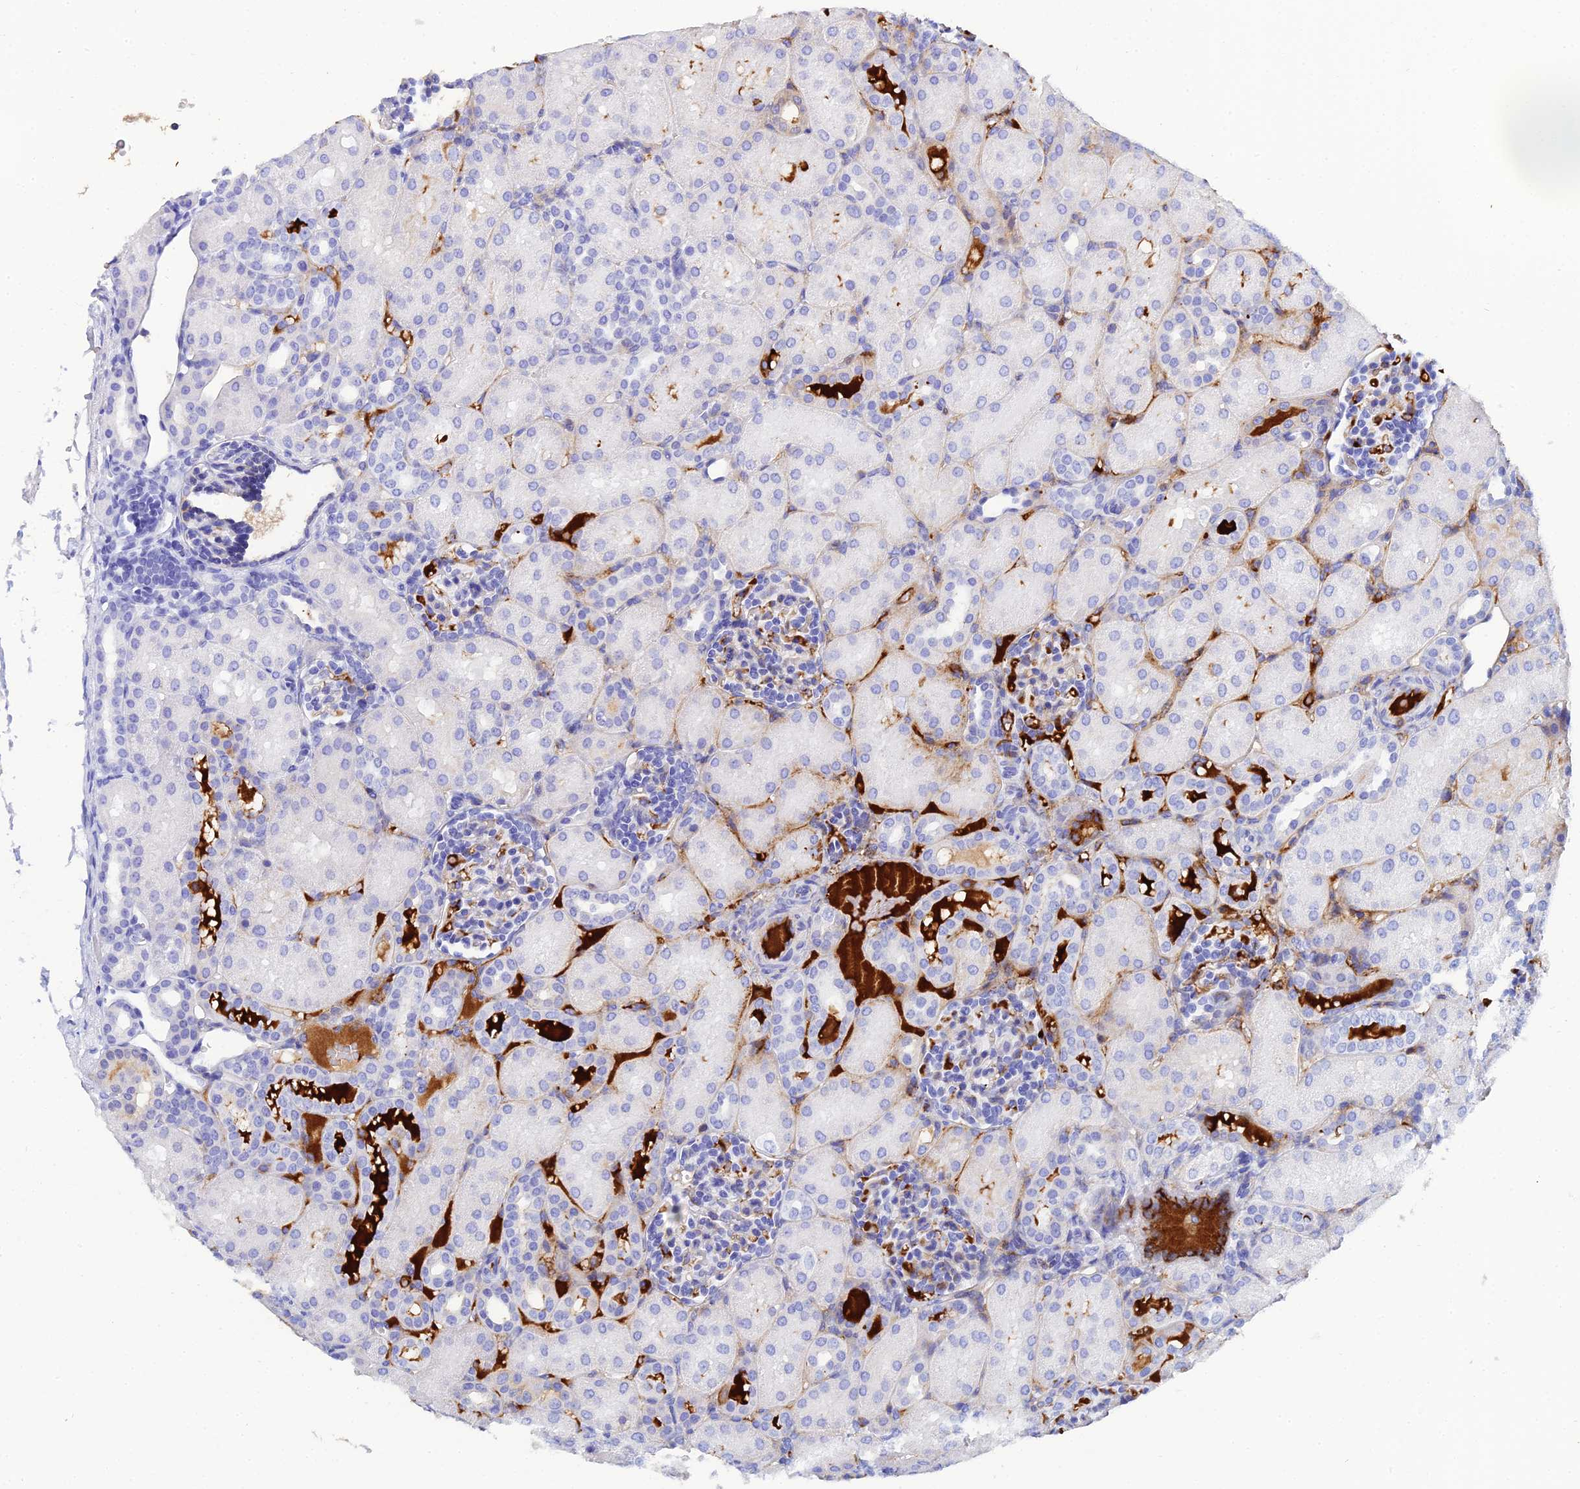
{"staining": {"intensity": "negative", "quantity": "none", "location": "none"}, "tissue": "kidney", "cell_type": "Cells in glomeruli", "image_type": "normal", "snomed": [{"axis": "morphology", "description": "Normal tissue, NOS"}, {"axis": "topography", "description": "Kidney"}], "caption": "This is an IHC photomicrograph of benign kidney. There is no expression in cells in glomeruli.", "gene": "CELA3A", "patient": {"sex": "male", "age": 1}}